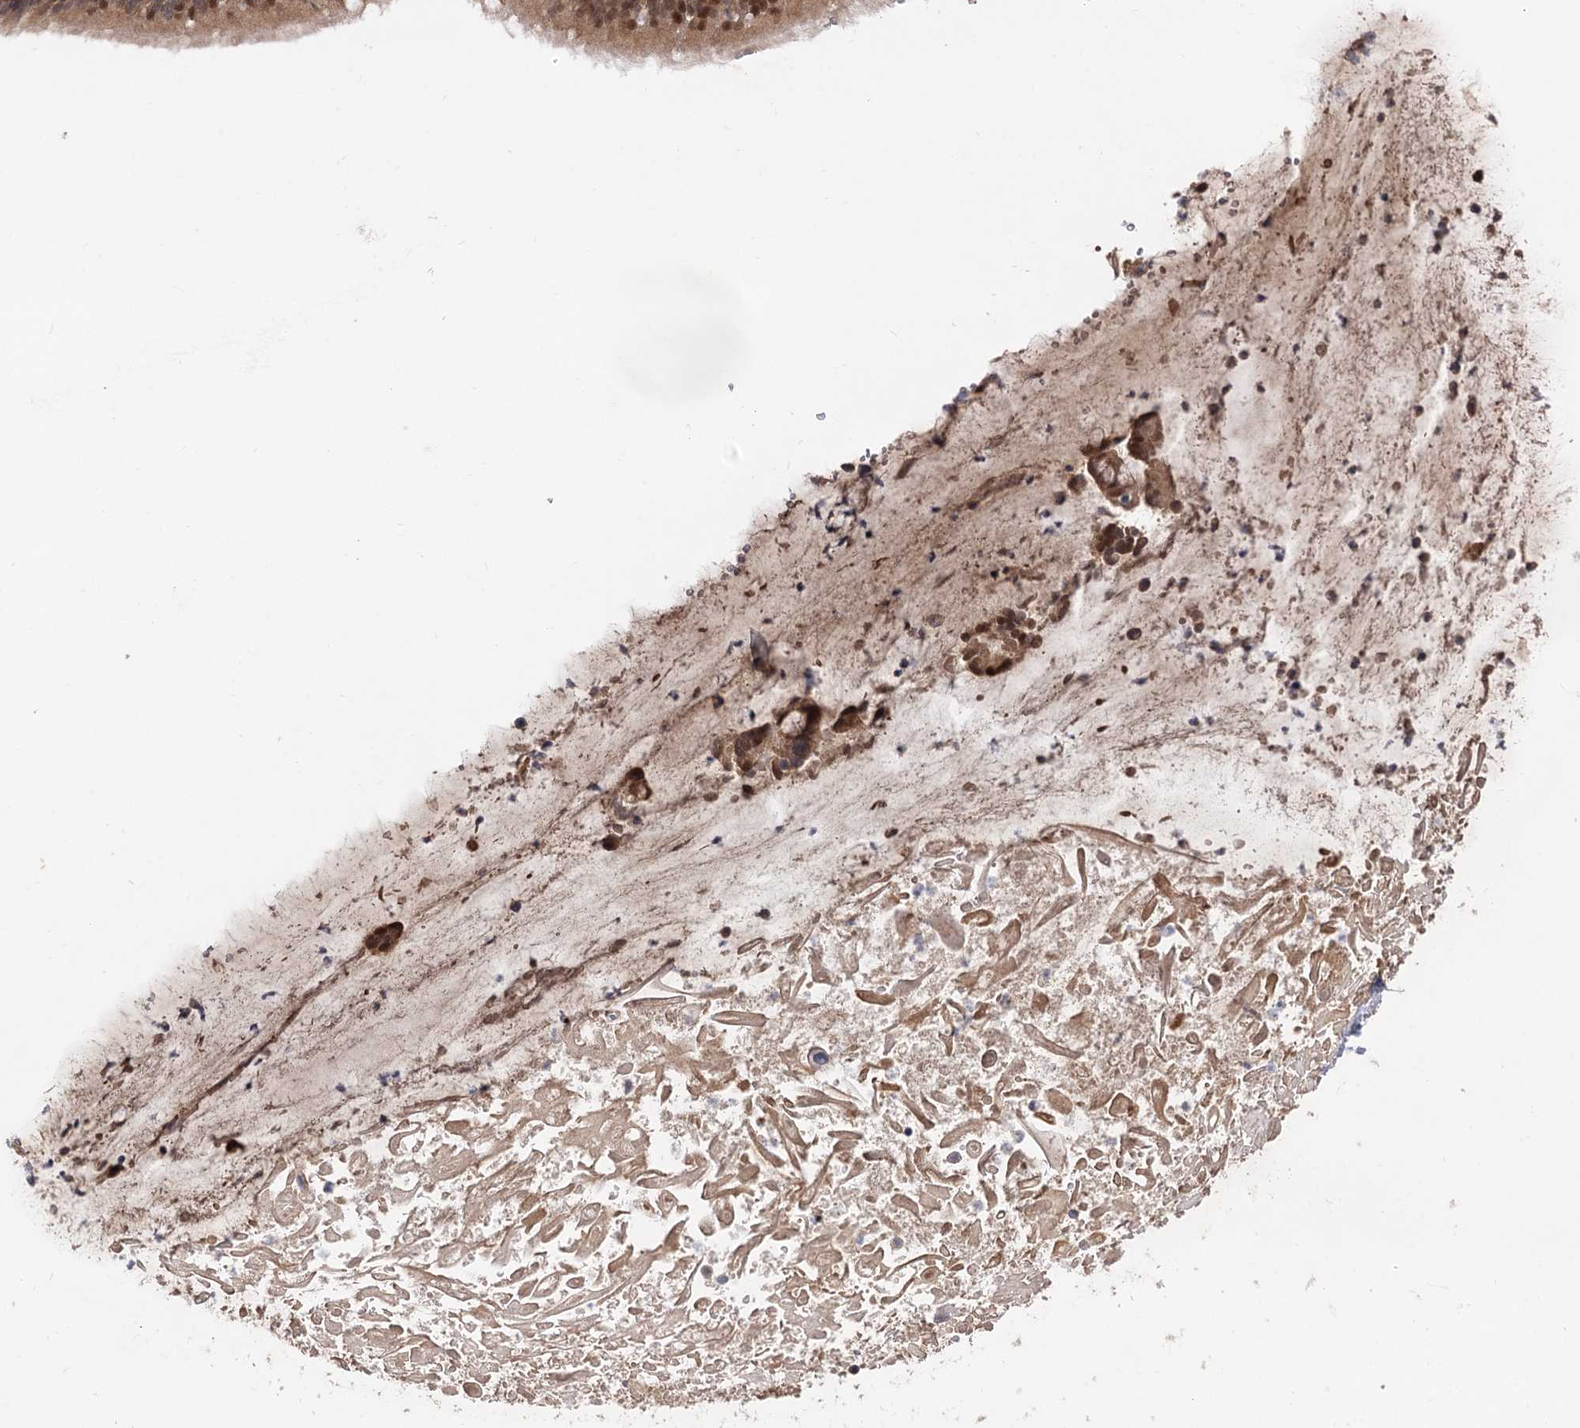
{"staining": {"intensity": "moderate", "quantity": "<25%", "location": "cytoplasmic/membranous,nuclear"}, "tissue": "adipose tissue", "cell_type": "Adipocytes", "image_type": "normal", "snomed": [{"axis": "morphology", "description": "Normal tissue, NOS"}, {"axis": "topography", "description": "Lymph node"}, {"axis": "topography", "description": "Cartilage tissue"}, {"axis": "topography", "description": "Bronchus"}], "caption": "Moderate cytoplasmic/membranous,nuclear positivity for a protein is appreciated in about <25% of adipocytes of benign adipose tissue using IHC.", "gene": "SELENOP", "patient": {"sex": "male", "age": 63}}